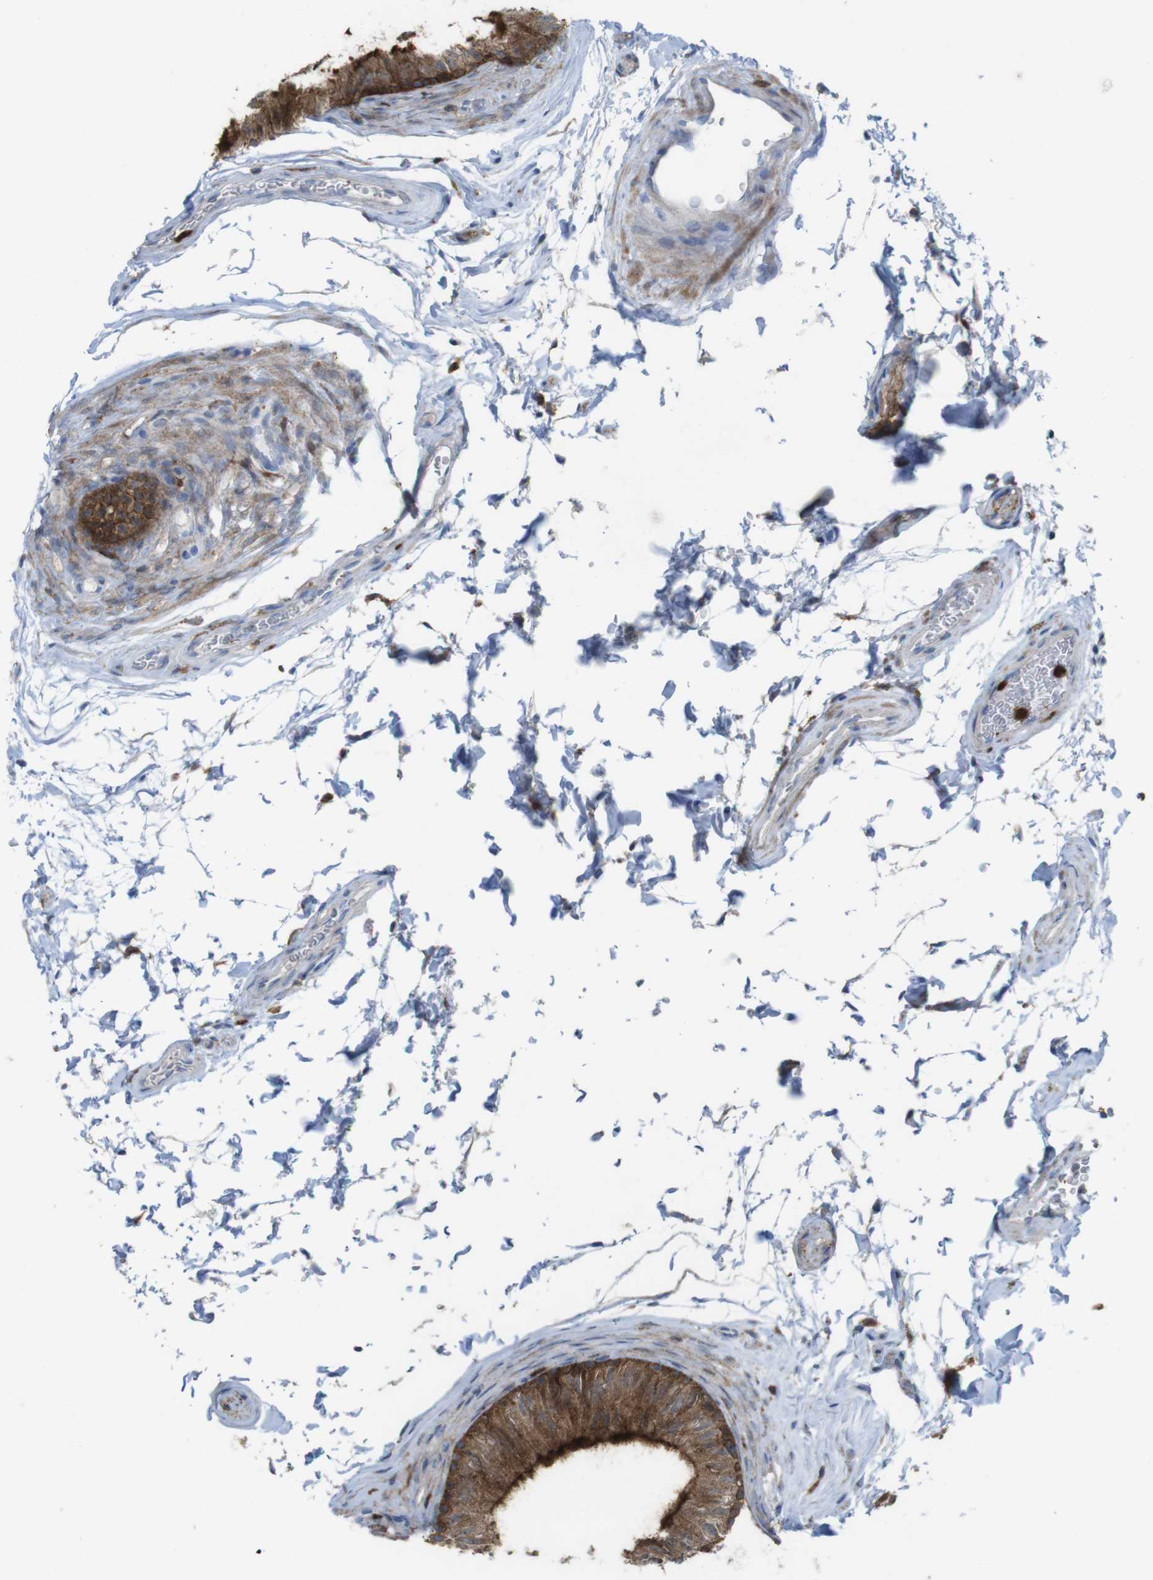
{"staining": {"intensity": "strong", "quantity": ">75%", "location": "cytoplasmic/membranous"}, "tissue": "epididymis", "cell_type": "Glandular cells", "image_type": "normal", "snomed": [{"axis": "morphology", "description": "Normal tissue, NOS"}, {"axis": "topography", "description": "Epididymis"}], "caption": "Glandular cells reveal strong cytoplasmic/membranous positivity in approximately >75% of cells in benign epididymis.", "gene": "PRKCD", "patient": {"sex": "male", "age": 36}}